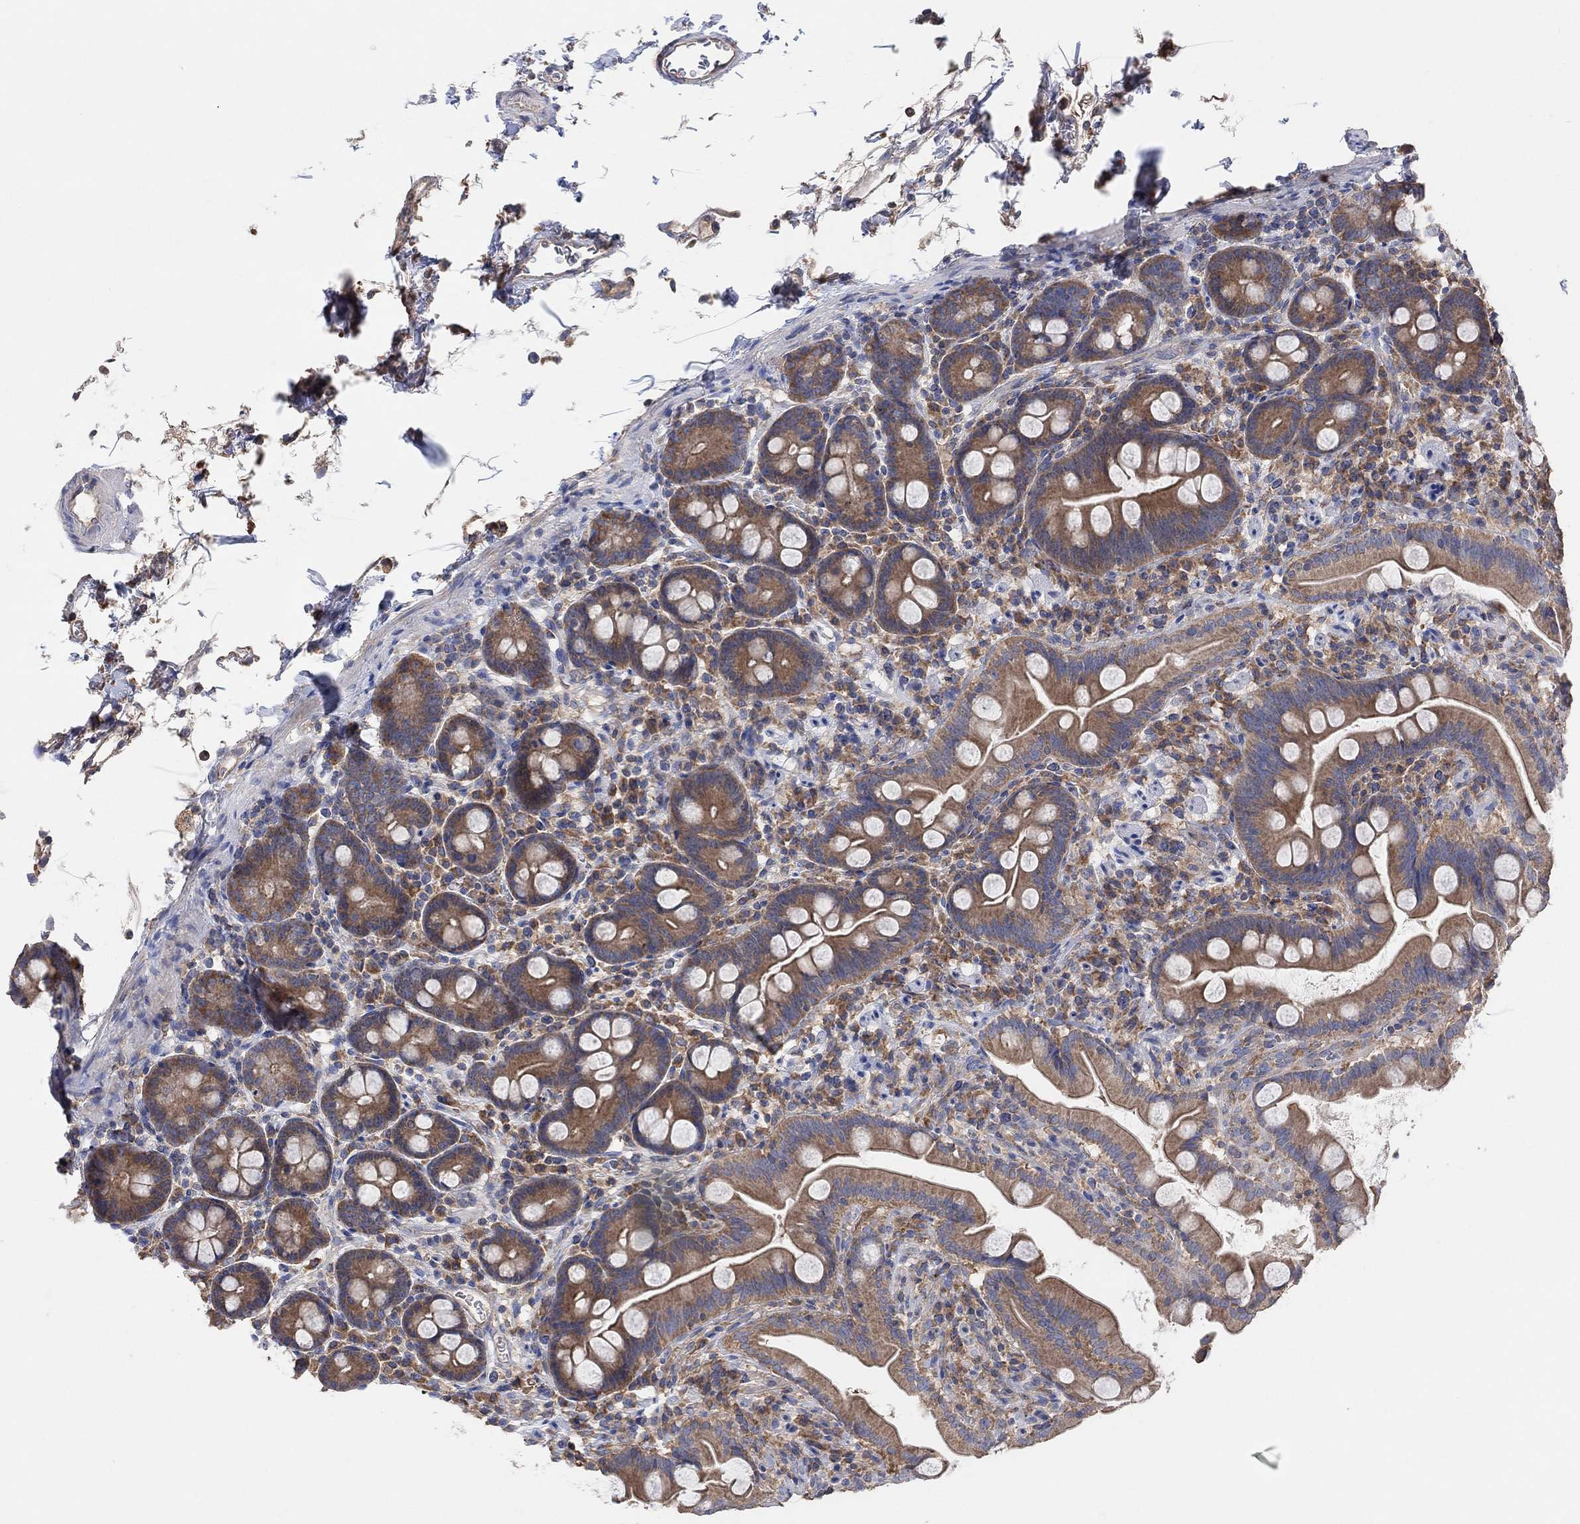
{"staining": {"intensity": "moderate", "quantity": ">75%", "location": "cytoplasmic/membranous"}, "tissue": "small intestine", "cell_type": "Glandular cells", "image_type": "normal", "snomed": [{"axis": "morphology", "description": "Normal tissue, NOS"}, {"axis": "topography", "description": "Small intestine"}], "caption": "Immunohistochemistry of unremarkable human small intestine demonstrates medium levels of moderate cytoplasmic/membranous staining in approximately >75% of glandular cells. (Stains: DAB in brown, nuclei in blue, Microscopy: brightfield microscopy at high magnification).", "gene": "BLOC1S3", "patient": {"sex": "female", "age": 44}}